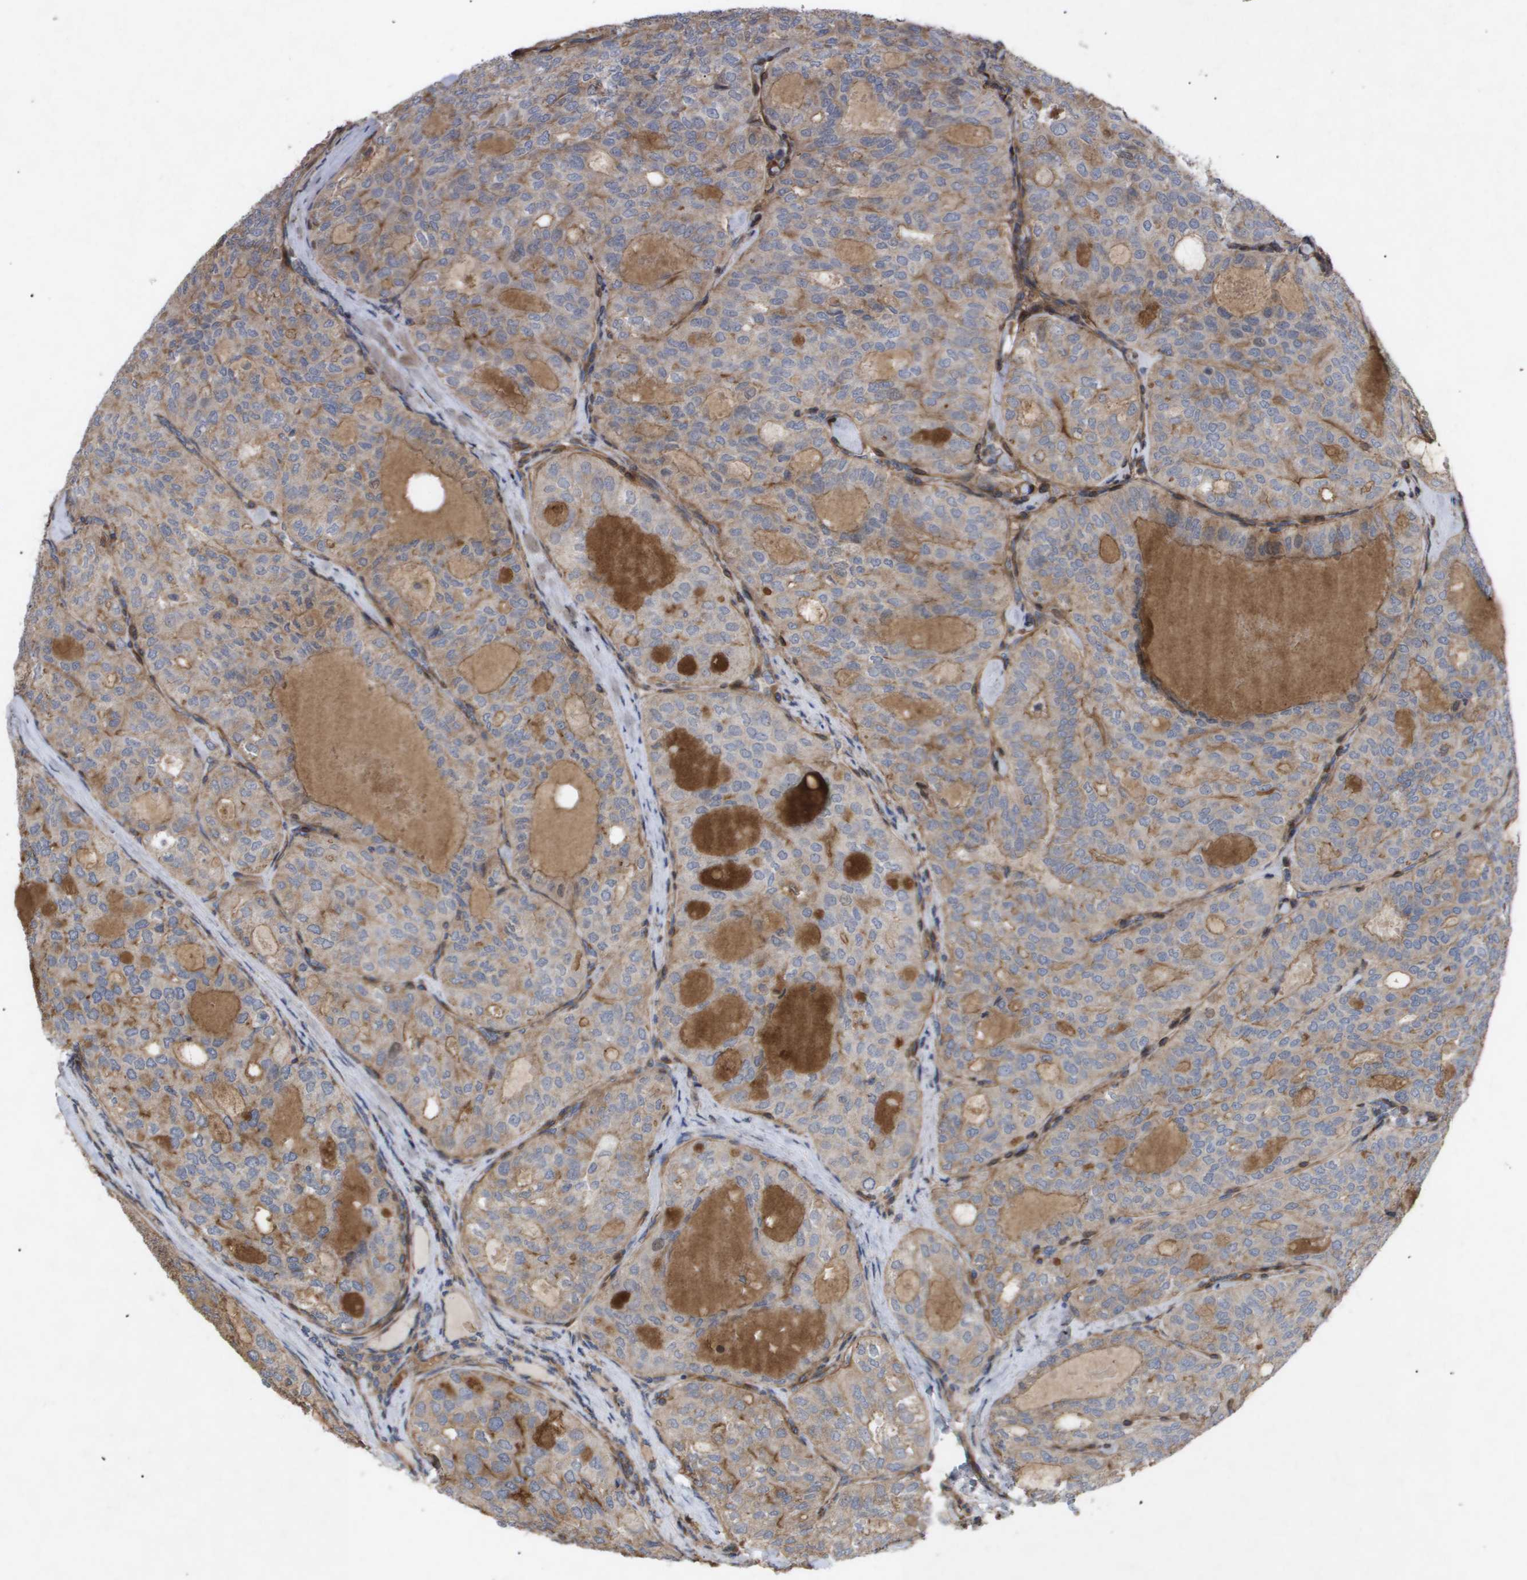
{"staining": {"intensity": "weak", "quantity": "25%-75%", "location": "cytoplasmic/membranous"}, "tissue": "thyroid cancer", "cell_type": "Tumor cells", "image_type": "cancer", "snomed": [{"axis": "morphology", "description": "Follicular adenoma carcinoma, NOS"}, {"axis": "topography", "description": "Thyroid gland"}], "caption": "Brown immunohistochemical staining in human thyroid follicular adenoma carcinoma displays weak cytoplasmic/membranous staining in approximately 25%-75% of tumor cells.", "gene": "TNS1", "patient": {"sex": "male", "age": 75}}